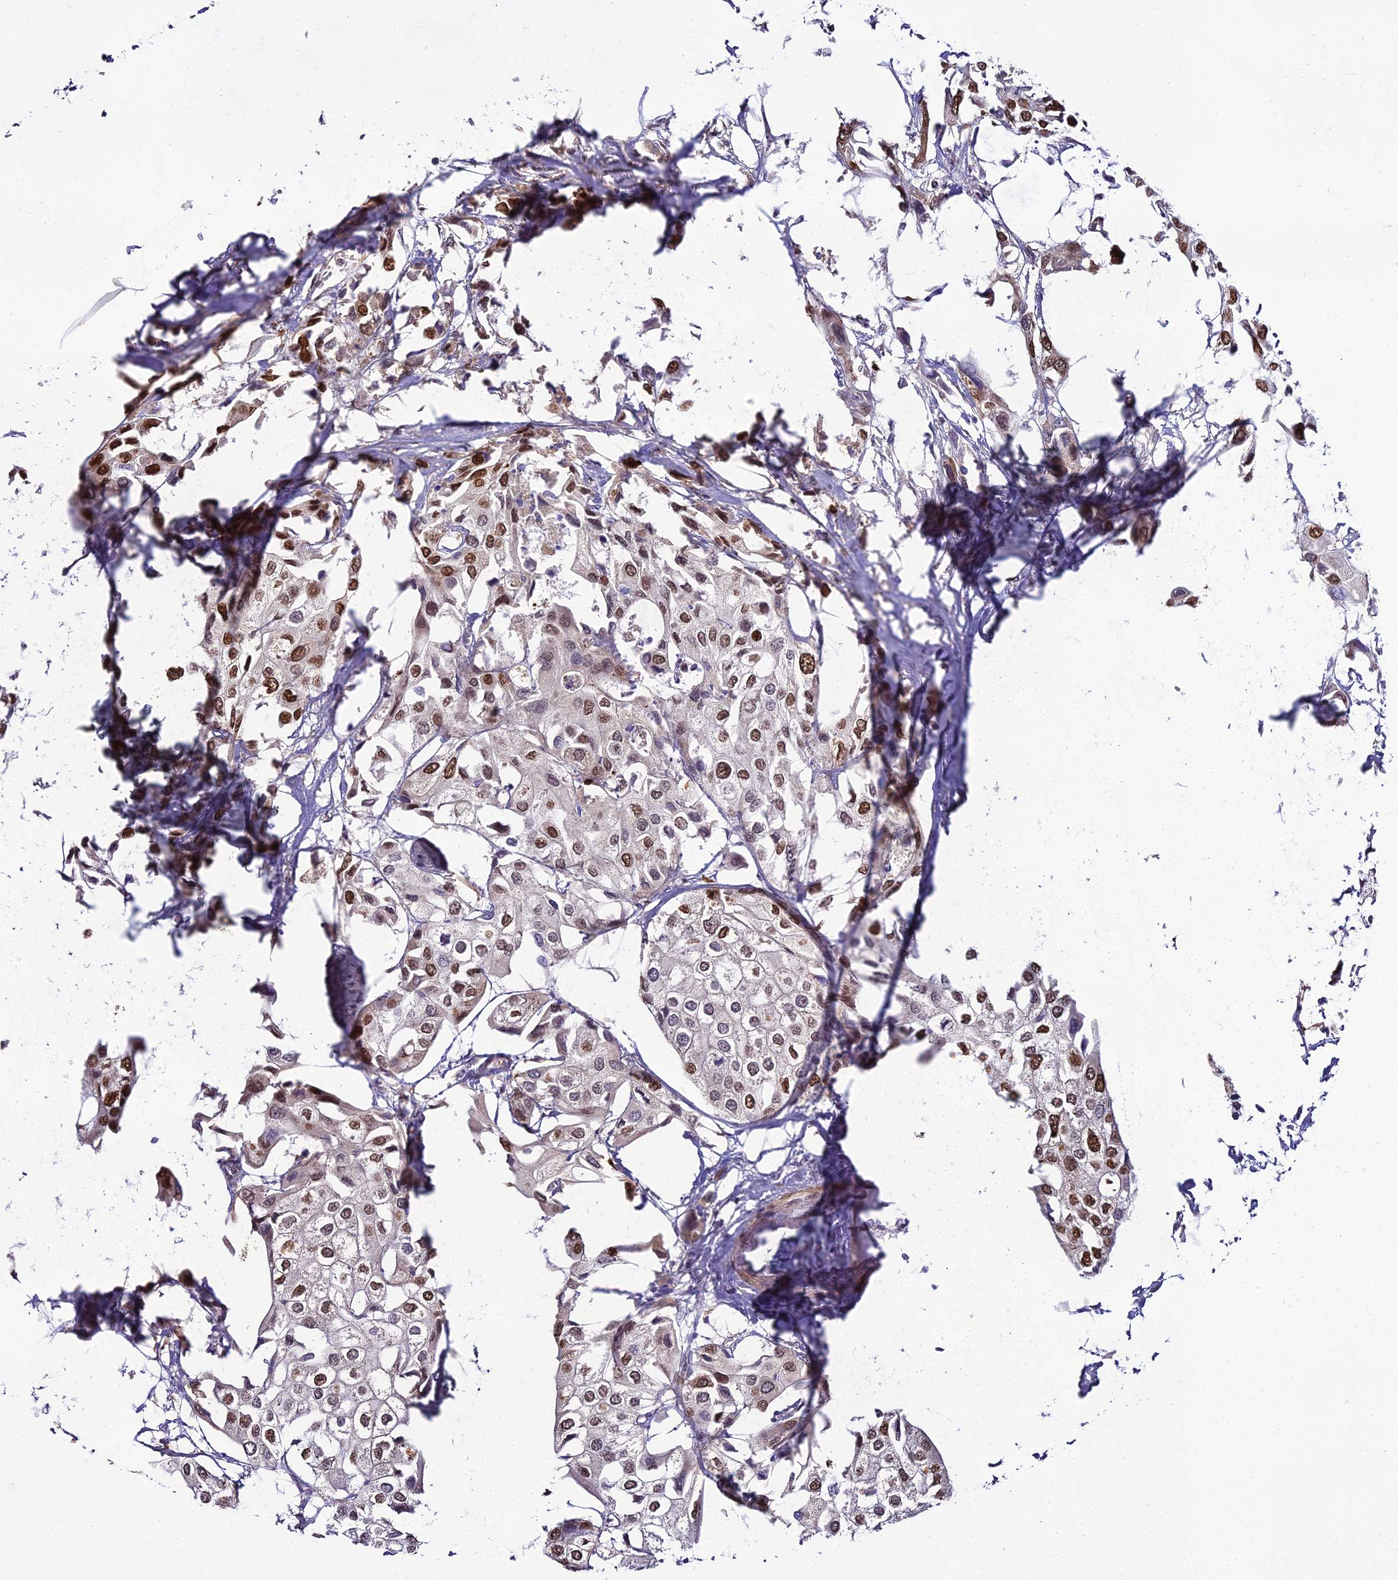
{"staining": {"intensity": "moderate", "quantity": ">75%", "location": "nuclear"}, "tissue": "urothelial cancer", "cell_type": "Tumor cells", "image_type": "cancer", "snomed": [{"axis": "morphology", "description": "Urothelial carcinoma, High grade"}, {"axis": "topography", "description": "Urinary bladder"}], "caption": "Brown immunohistochemical staining in urothelial cancer demonstrates moderate nuclear staining in approximately >75% of tumor cells.", "gene": "ZNF707", "patient": {"sex": "male", "age": 64}}